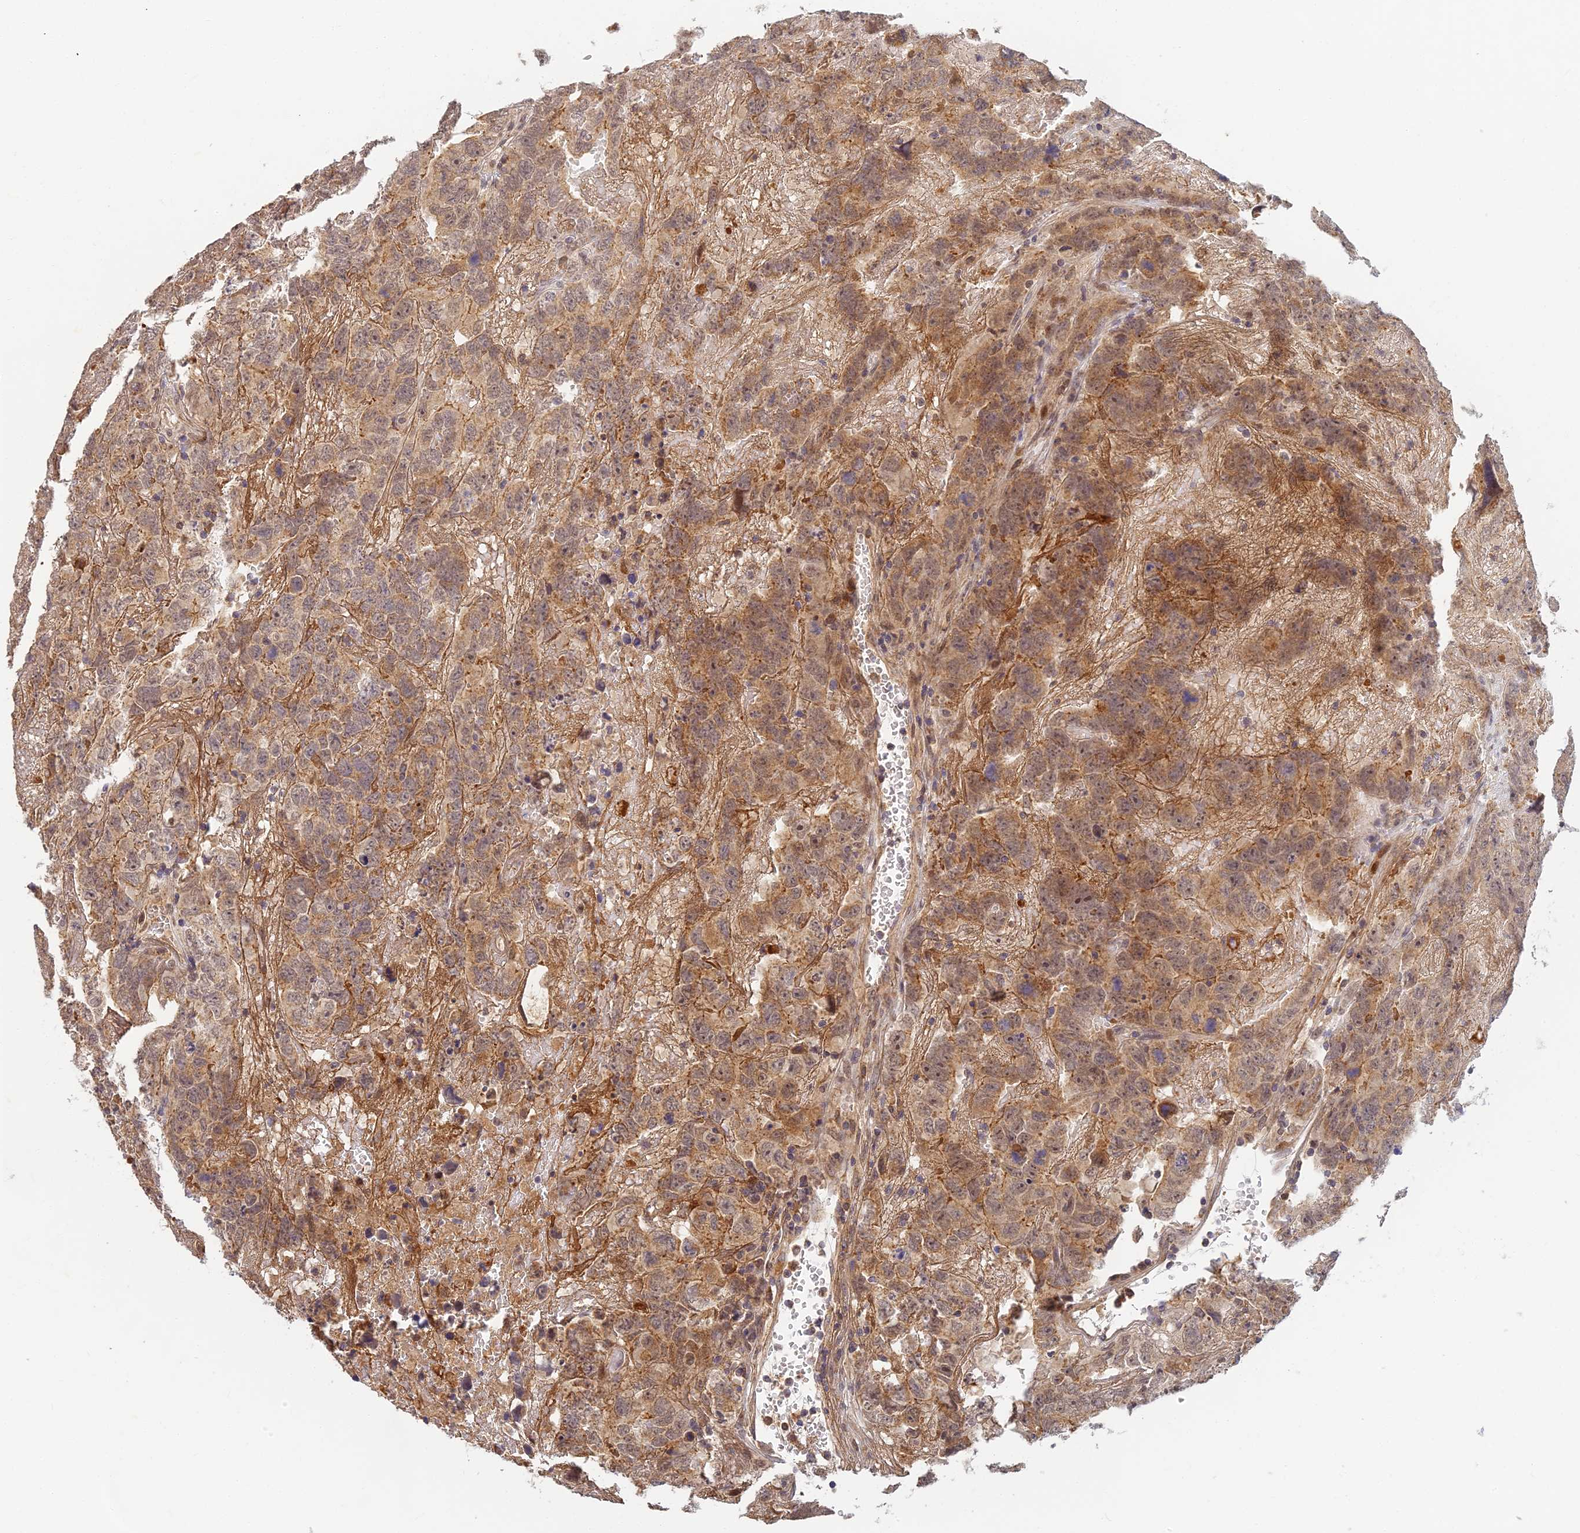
{"staining": {"intensity": "moderate", "quantity": ">75%", "location": "cytoplasmic/membranous"}, "tissue": "testis cancer", "cell_type": "Tumor cells", "image_type": "cancer", "snomed": [{"axis": "morphology", "description": "Carcinoma, Embryonal, NOS"}, {"axis": "topography", "description": "Testis"}], "caption": "Testis embryonal carcinoma stained with IHC shows moderate cytoplasmic/membranous staining in about >75% of tumor cells. The staining is performed using DAB (3,3'-diaminobenzidine) brown chromogen to label protein expression. The nuclei are counter-stained blue using hematoxylin.", "gene": "RGL3", "patient": {"sex": "male", "age": 45}}